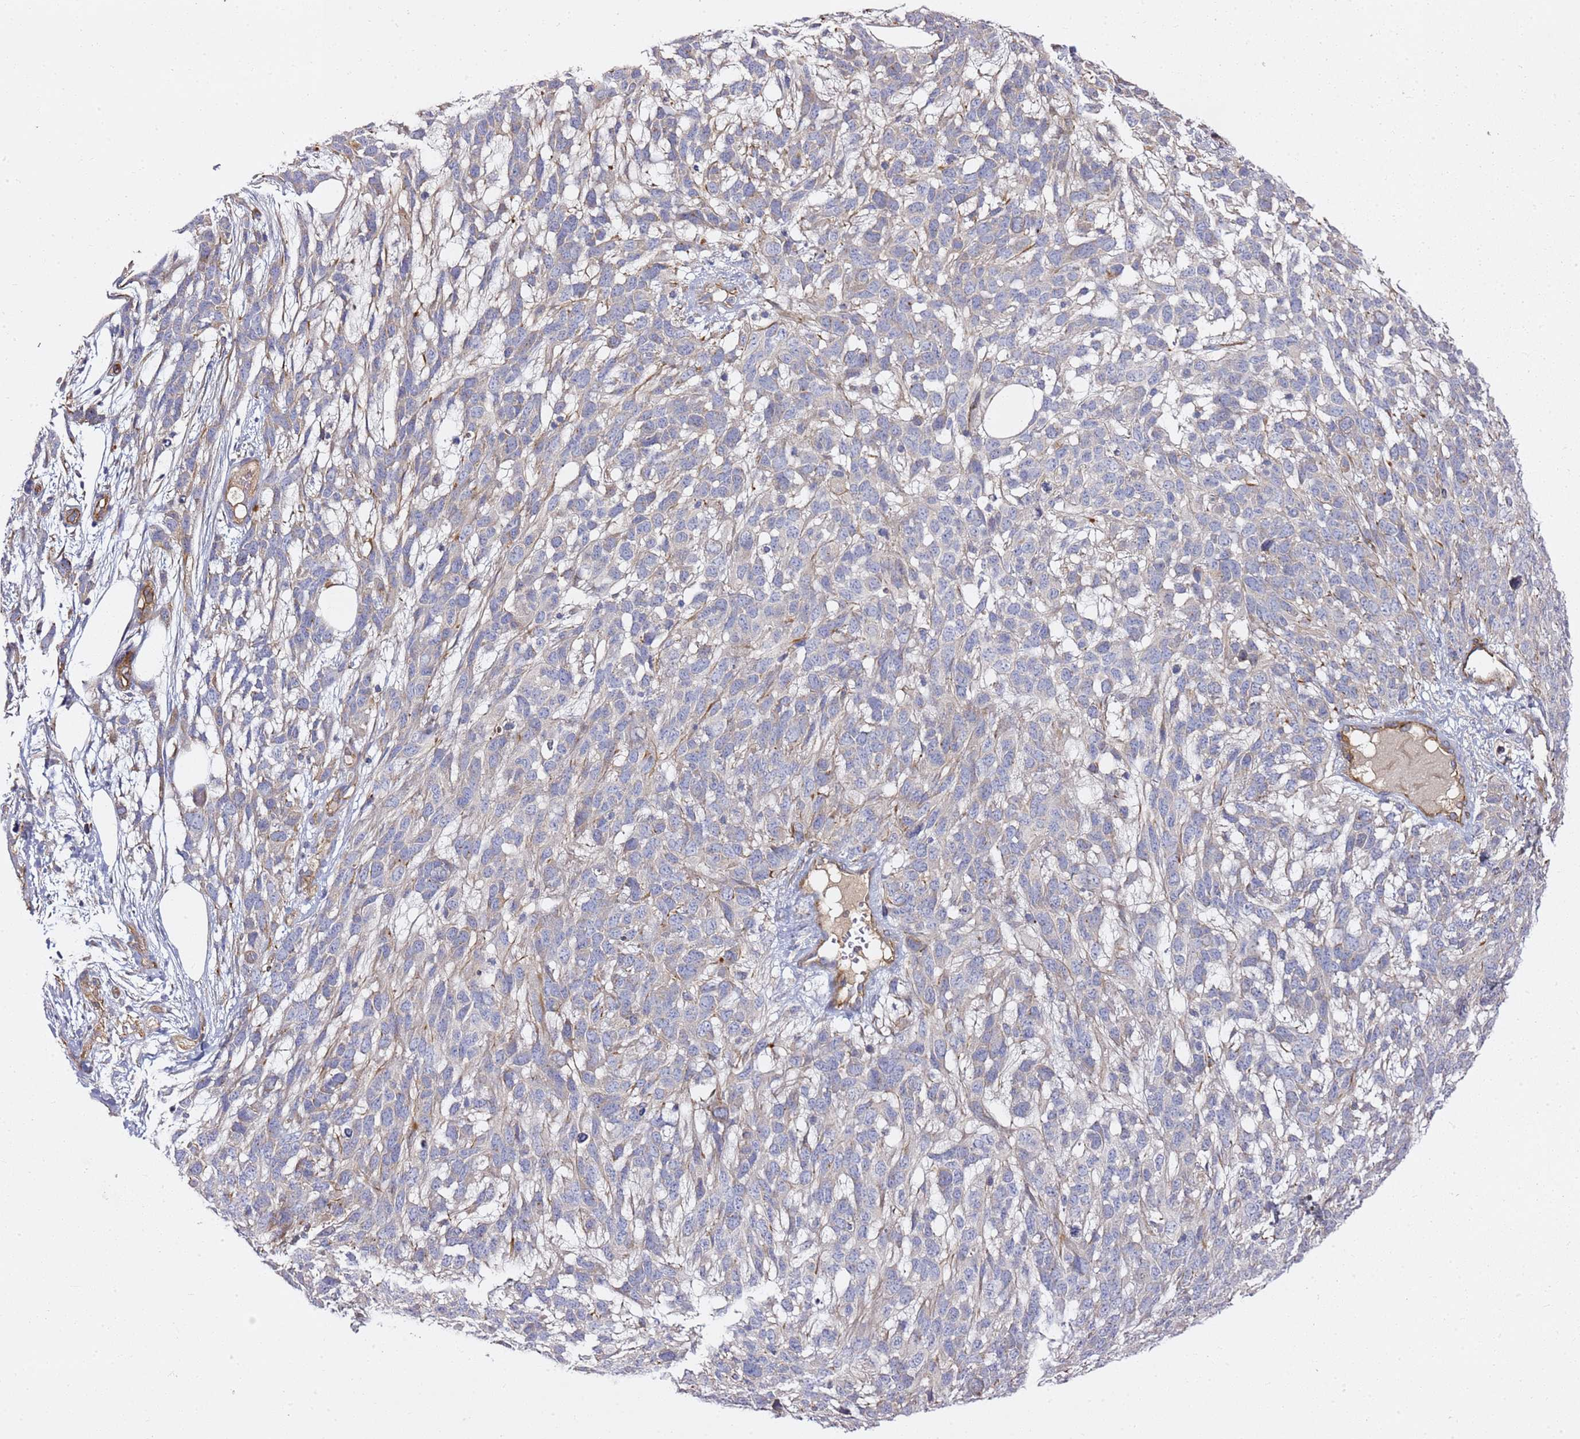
{"staining": {"intensity": "negative", "quantity": "none", "location": "none"}, "tissue": "melanoma", "cell_type": "Tumor cells", "image_type": "cancer", "snomed": [{"axis": "morphology", "description": "Normal morphology"}, {"axis": "morphology", "description": "Malignant melanoma, NOS"}, {"axis": "topography", "description": "Skin"}], "caption": "DAB (3,3'-diaminobenzidine) immunohistochemical staining of malignant melanoma reveals no significant staining in tumor cells.", "gene": "EPS8L1", "patient": {"sex": "female", "age": 72}}